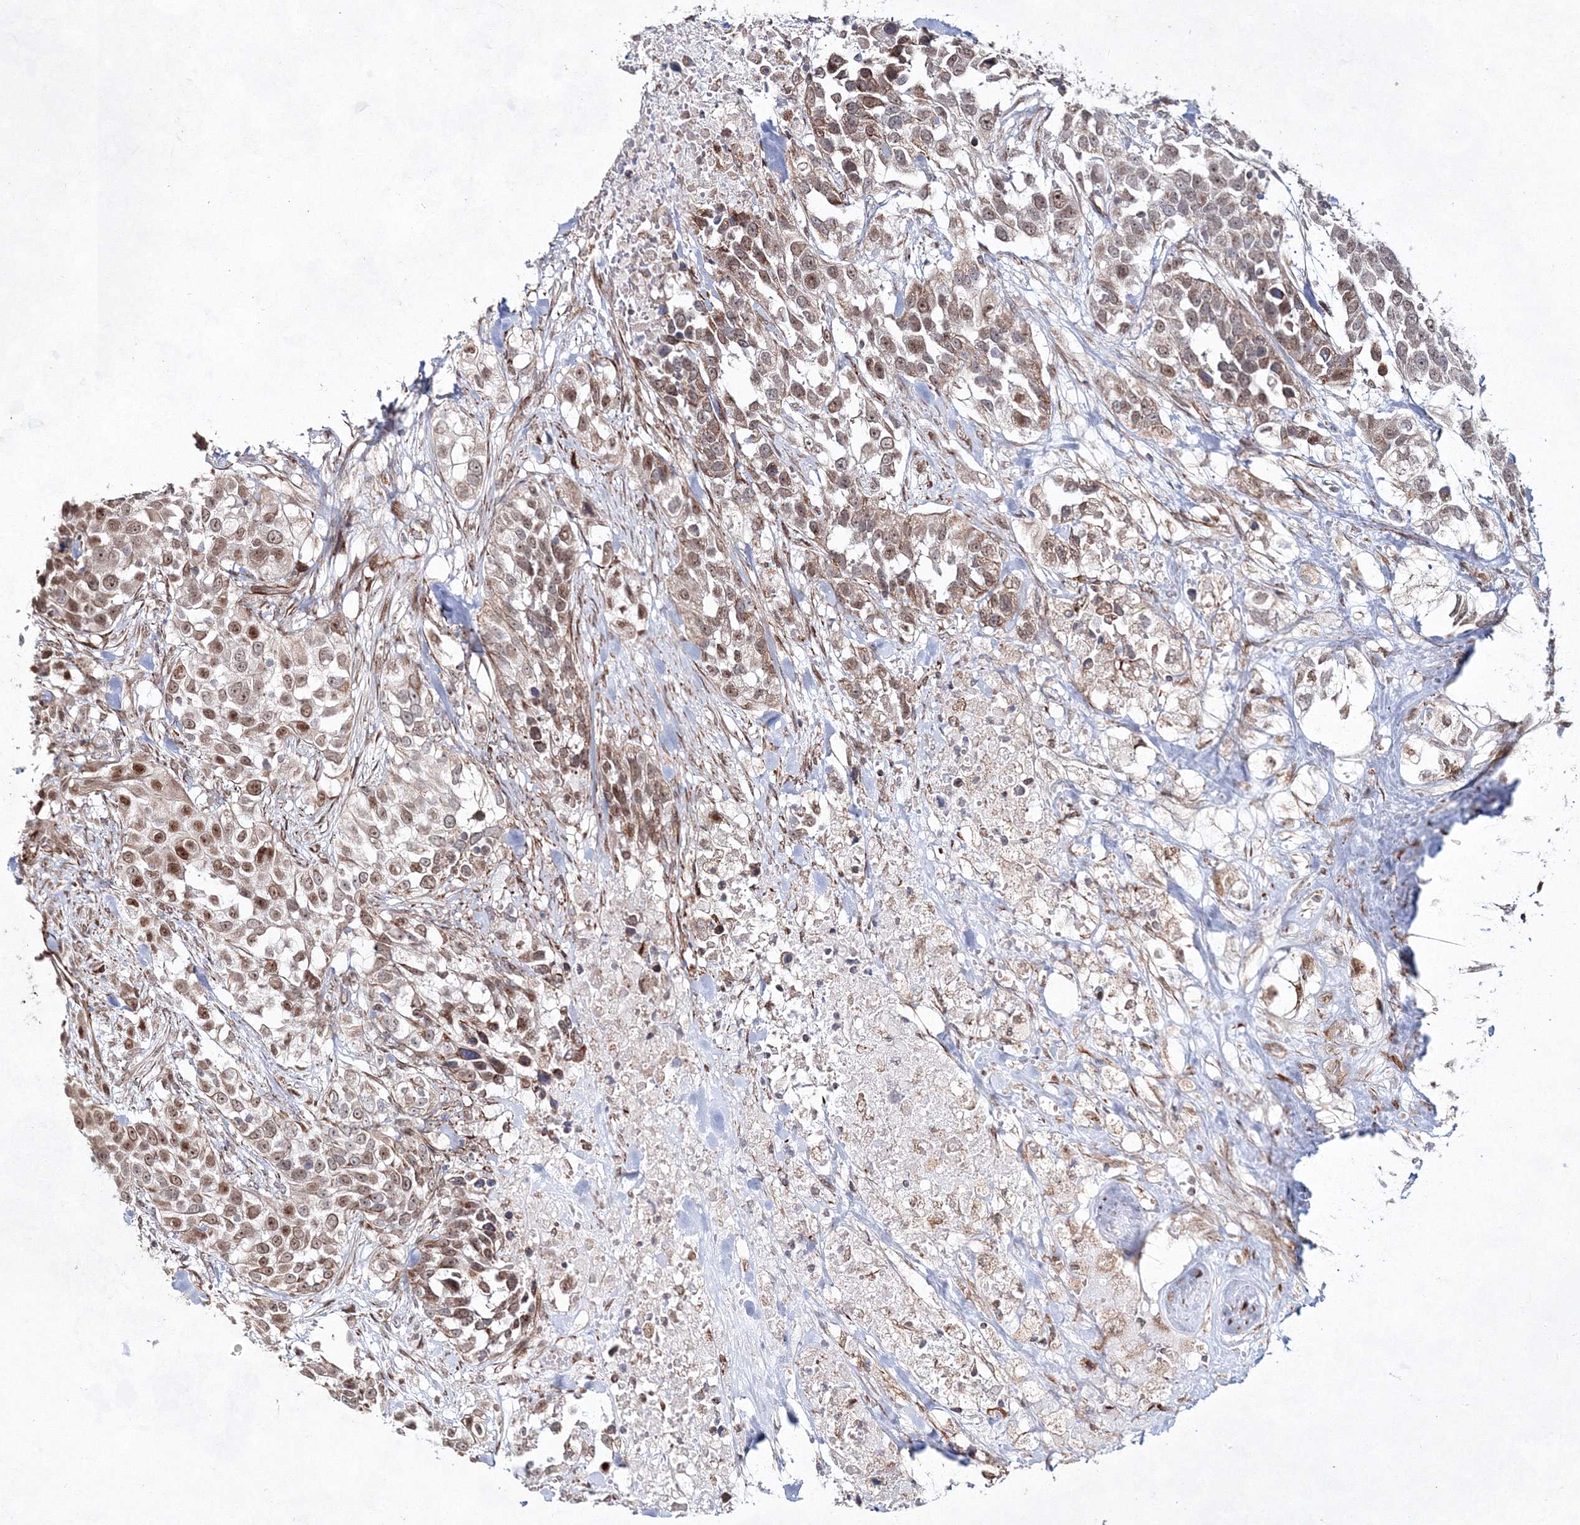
{"staining": {"intensity": "moderate", "quantity": ">75%", "location": "nuclear"}, "tissue": "urothelial cancer", "cell_type": "Tumor cells", "image_type": "cancer", "snomed": [{"axis": "morphology", "description": "Urothelial carcinoma, High grade"}, {"axis": "topography", "description": "Urinary bladder"}], "caption": "Brown immunohistochemical staining in human urothelial carcinoma (high-grade) demonstrates moderate nuclear expression in approximately >75% of tumor cells.", "gene": "SNIP1", "patient": {"sex": "female", "age": 80}}